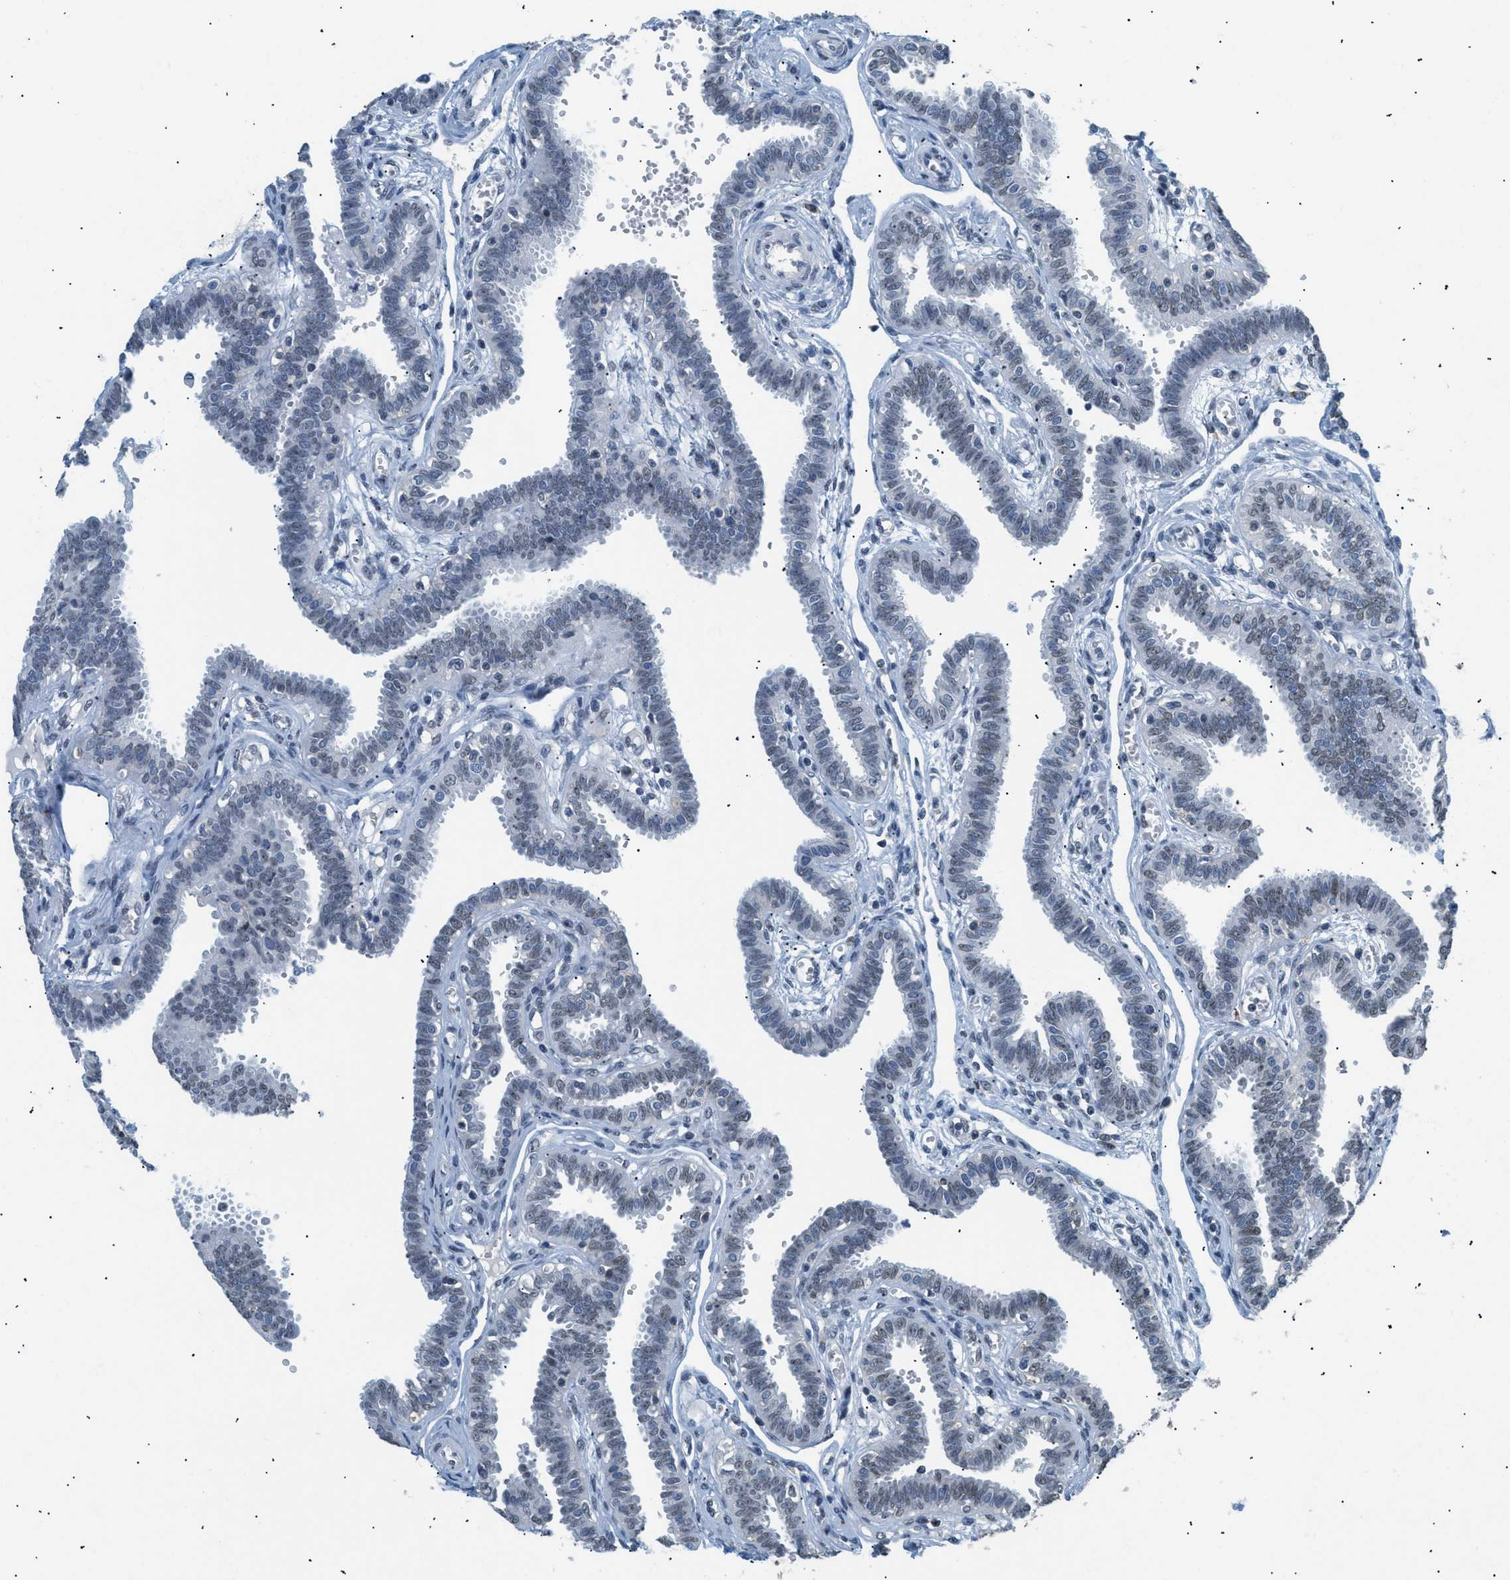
{"staining": {"intensity": "weak", "quantity": "<25%", "location": "nuclear"}, "tissue": "fallopian tube", "cell_type": "Glandular cells", "image_type": "normal", "snomed": [{"axis": "morphology", "description": "Normal tissue, NOS"}, {"axis": "topography", "description": "Fallopian tube"}], "caption": "Glandular cells show no significant positivity in unremarkable fallopian tube. The staining was performed using DAB to visualize the protein expression in brown, while the nuclei were stained in blue with hematoxylin (Magnification: 20x).", "gene": "KCNC3", "patient": {"sex": "female", "age": 32}}